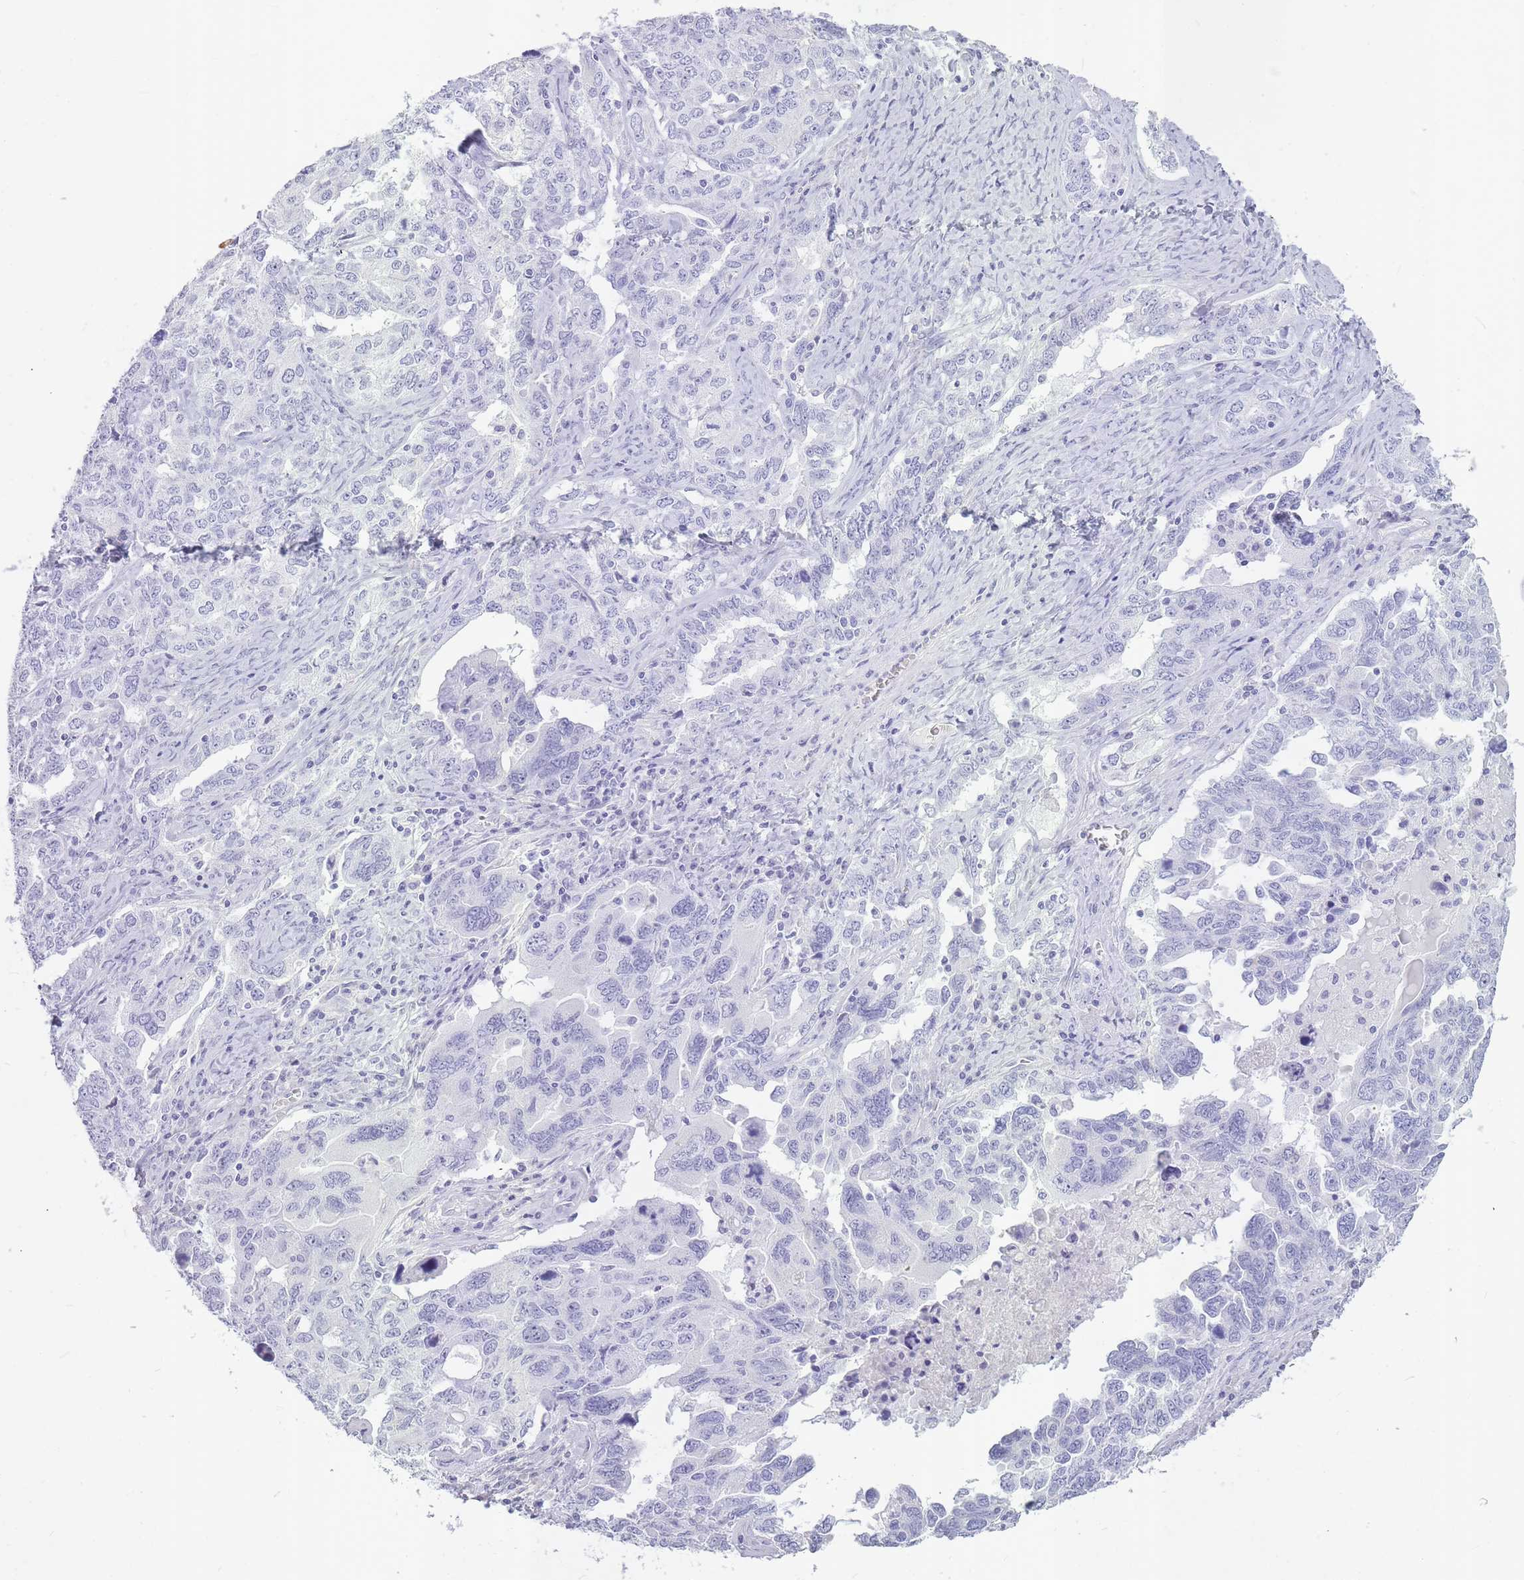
{"staining": {"intensity": "negative", "quantity": "none", "location": "none"}, "tissue": "ovarian cancer", "cell_type": "Tumor cells", "image_type": "cancer", "snomed": [{"axis": "morphology", "description": "Carcinoma, endometroid"}, {"axis": "topography", "description": "Ovary"}], "caption": "This micrograph is of ovarian cancer stained with immunohistochemistry (IHC) to label a protein in brown with the nuclei are counter-stained blue. There is no expression in tumor cells. (Brightfield microscopy of DAB immunohistochemistry at high magnification).", "gene": "INS", "patient": {"sex": "female", "age": 62}}